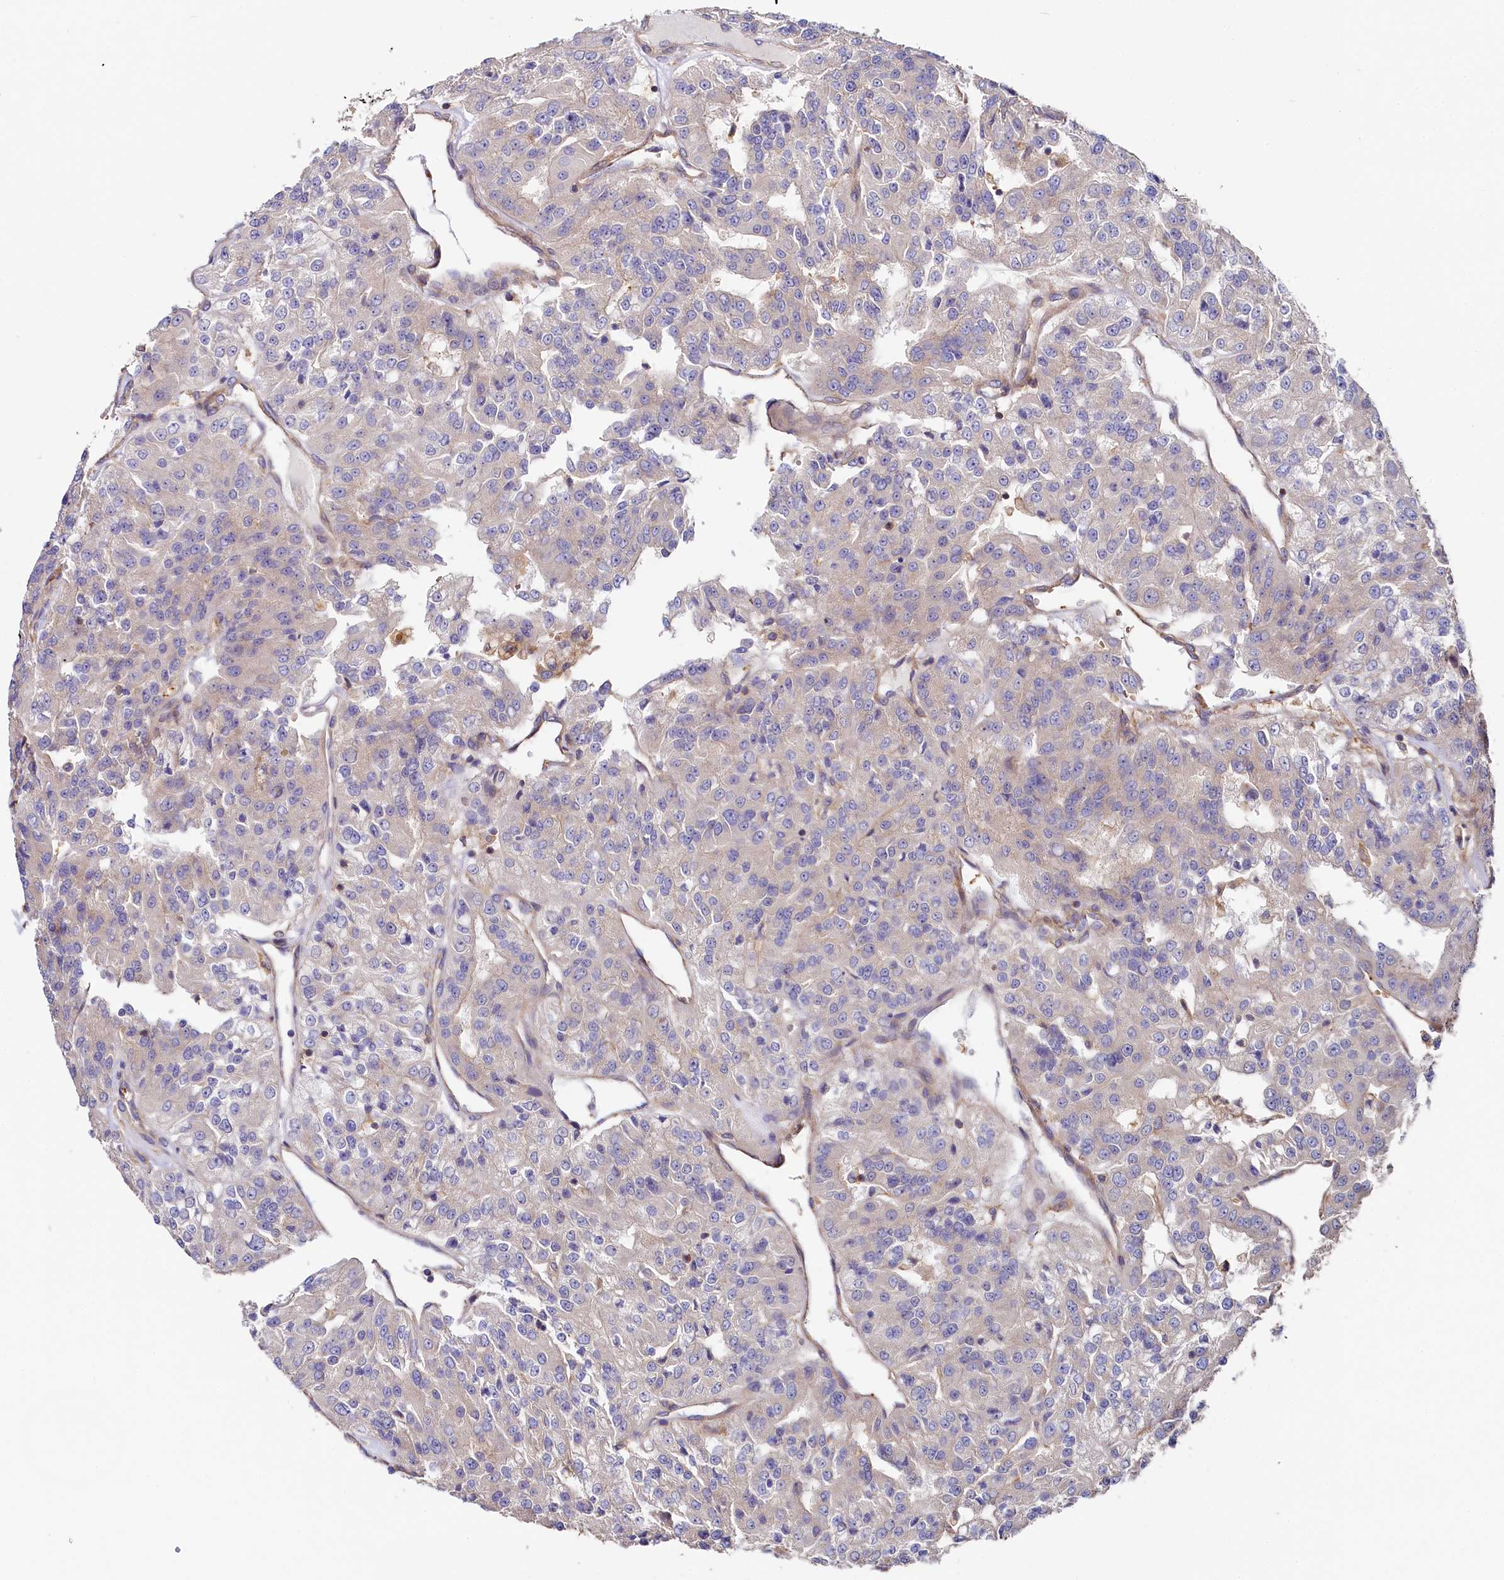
{"staining": {"intensity": "weak", "quantity": "<25%", "location": "cytoplasmic/membranous"}, "tissue": "renal cancer", "cell_type": "Tumor cells", "image_type": "cancer", "snomed": [{"axis": "morphology", "description": "Adenocarcinoma, NOS"}, {"axis": "topography", "description": "Kidney"}], "caption": "IHC photomicrograph of human renal cancer stained for a protein (brown), which demonstrates no expression in tumor cells.", "gene": "PPIP5K1", "patient": {"sex": "female", "age": 63}}